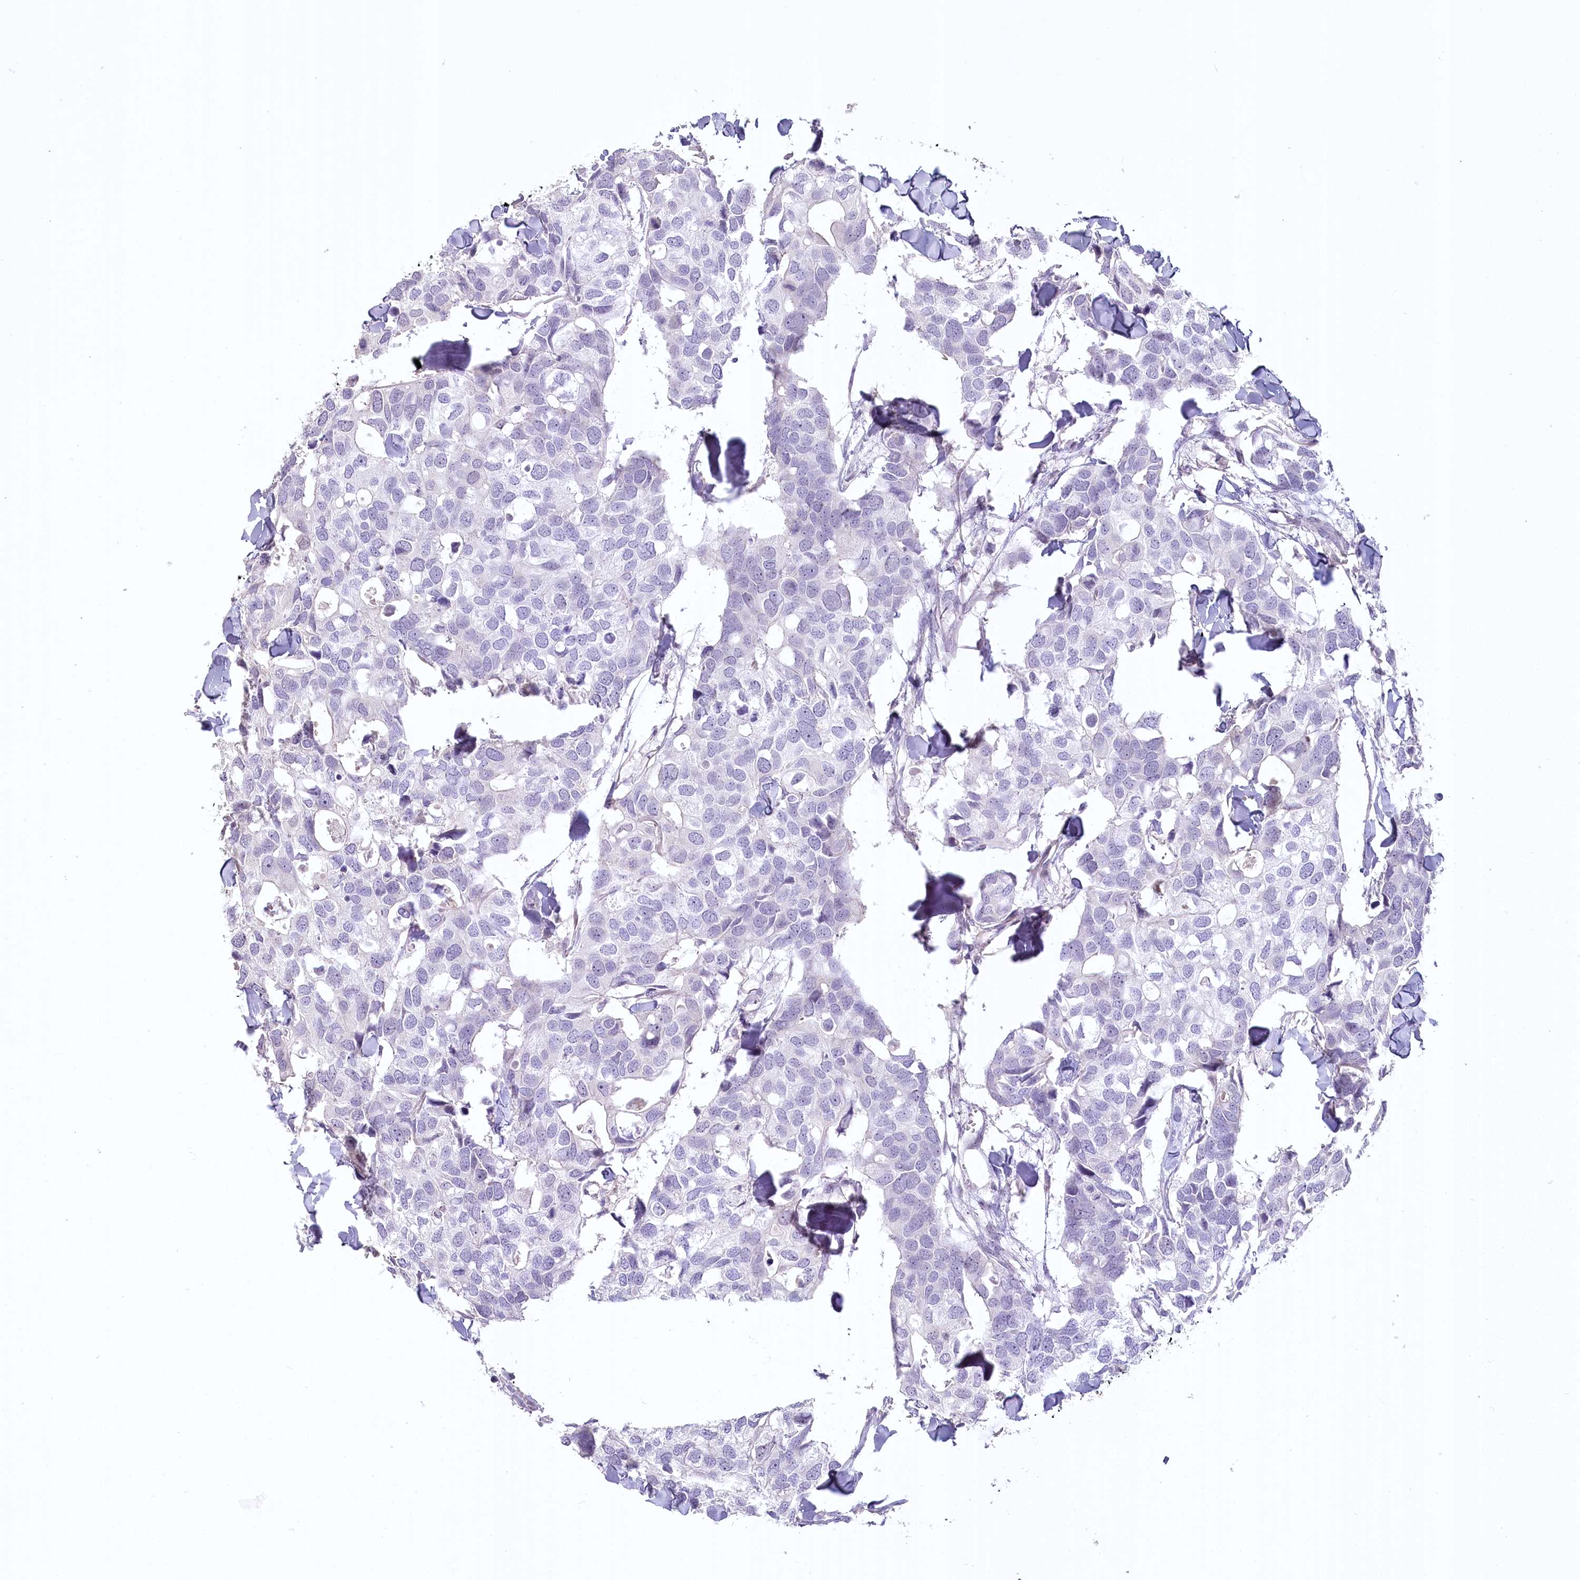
{"staining": {"intensity": "negative", "quantity": "none", "location": "none"}, "tissue": "breast cancer", "cell_type": "Tumor cells", "image_type": "cancer", "snomed": [{"axis": "morphology", "description": "Duct carcinoma"}, {"axis": "topography", "description": "Breast"}], "caption": "IHC of breast cancer shows no positivity in tumor cells.", "gene": "USP11", "patient": {"sex": "female", "age": 83}}